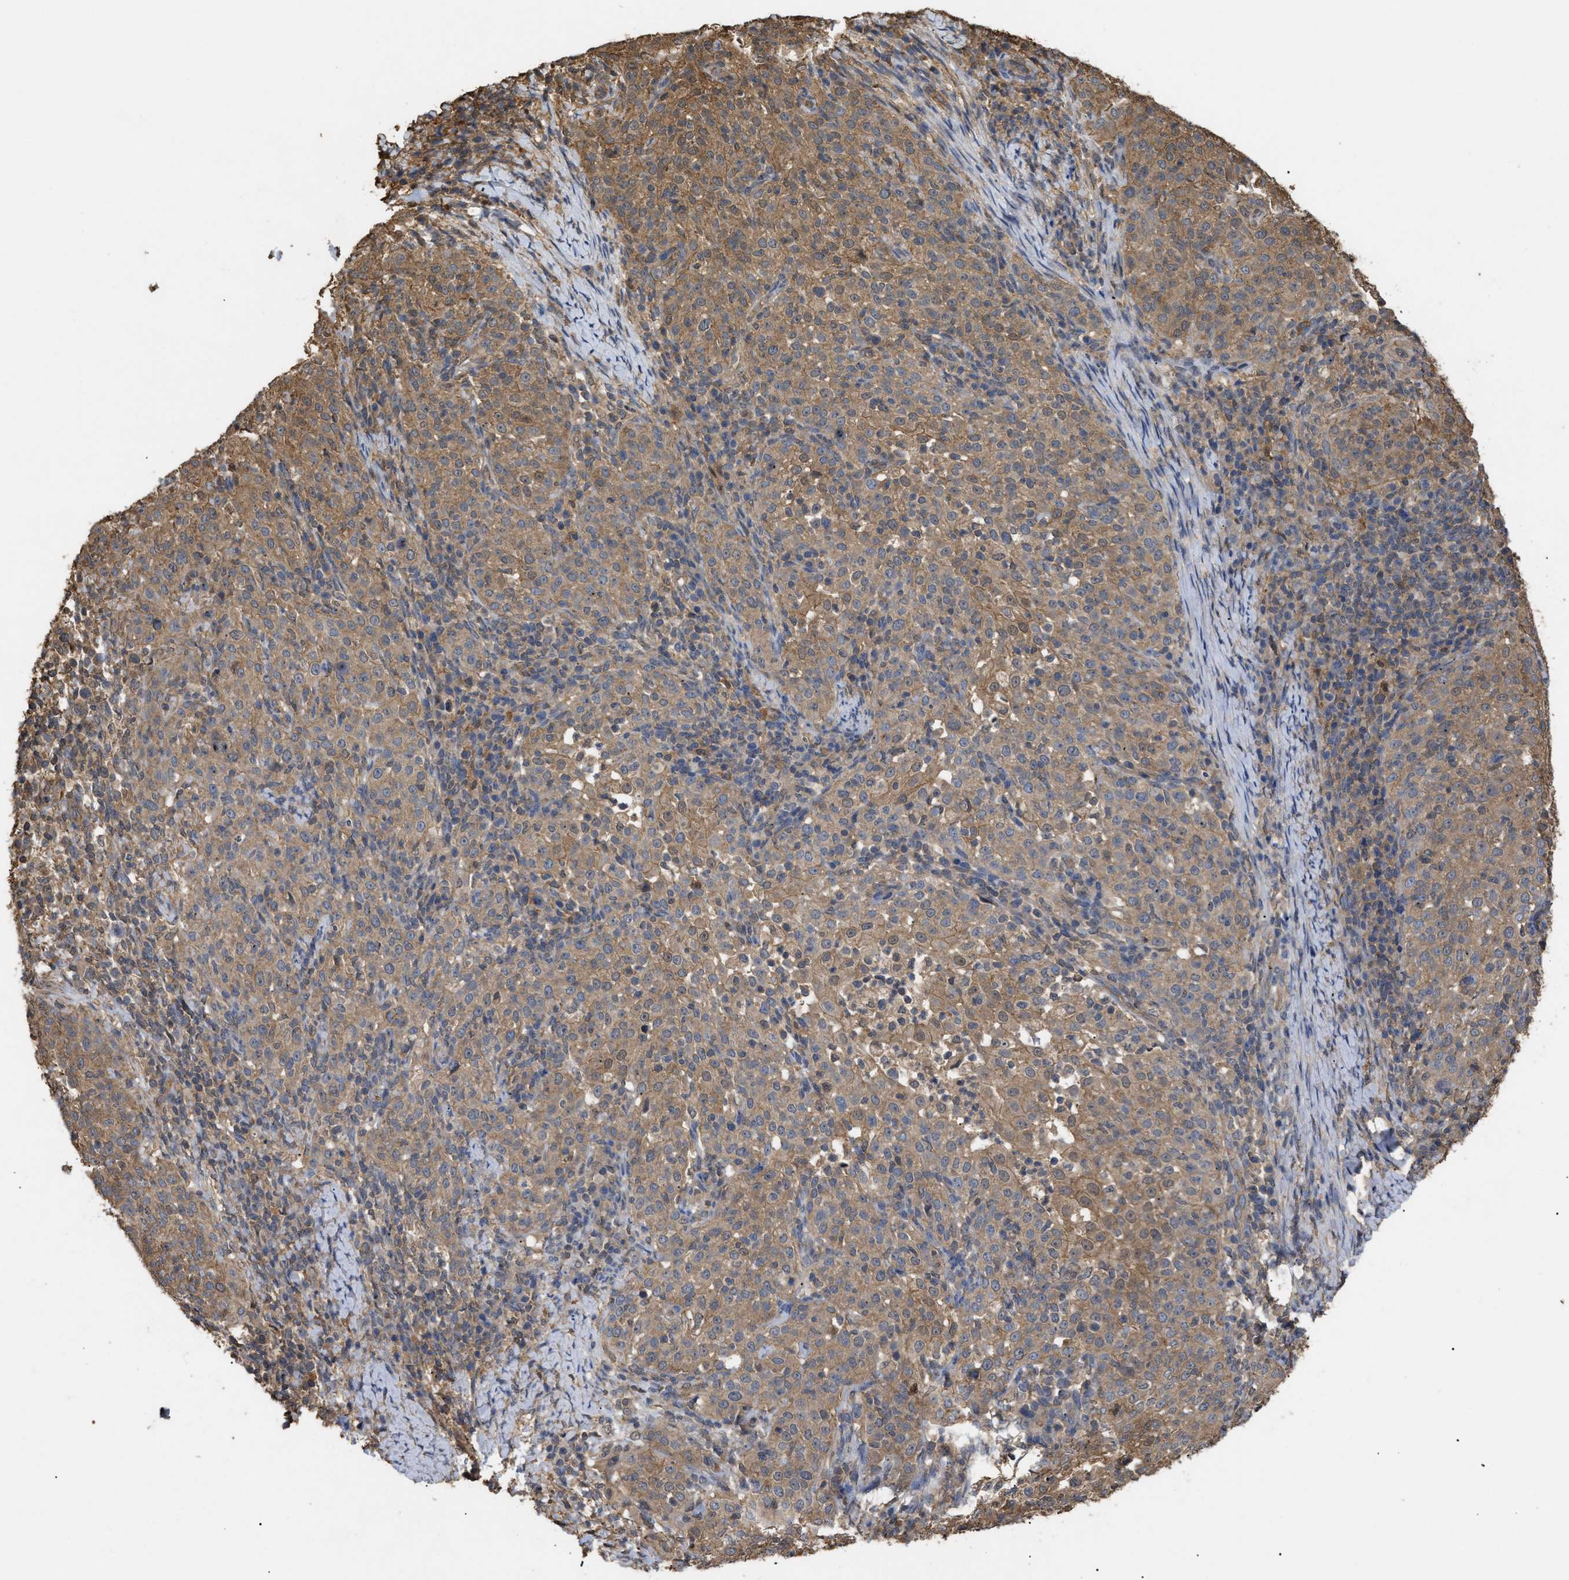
{"staining": {"intensity": "moderate", "quantity": ">75%", "location": "cytoplasmic/membranous"}, "tissue": "cervical cancer", "cell_type": "Tumor cells", "image_type": "cancer", "snomed": [{"axis": "morphology", "description": "Squamous cell carcinoma, NOS"}, {"axis": "topography", "description": "Cervix"}], "caption": "Immunohistochemical staining of cervical cancer shows medium levels of moderate cytoplasmic/membranous positivity in approximately >75% of tumor cells.", "gene": "CALM1", "patient": {"sex": "female", "age": 51}}